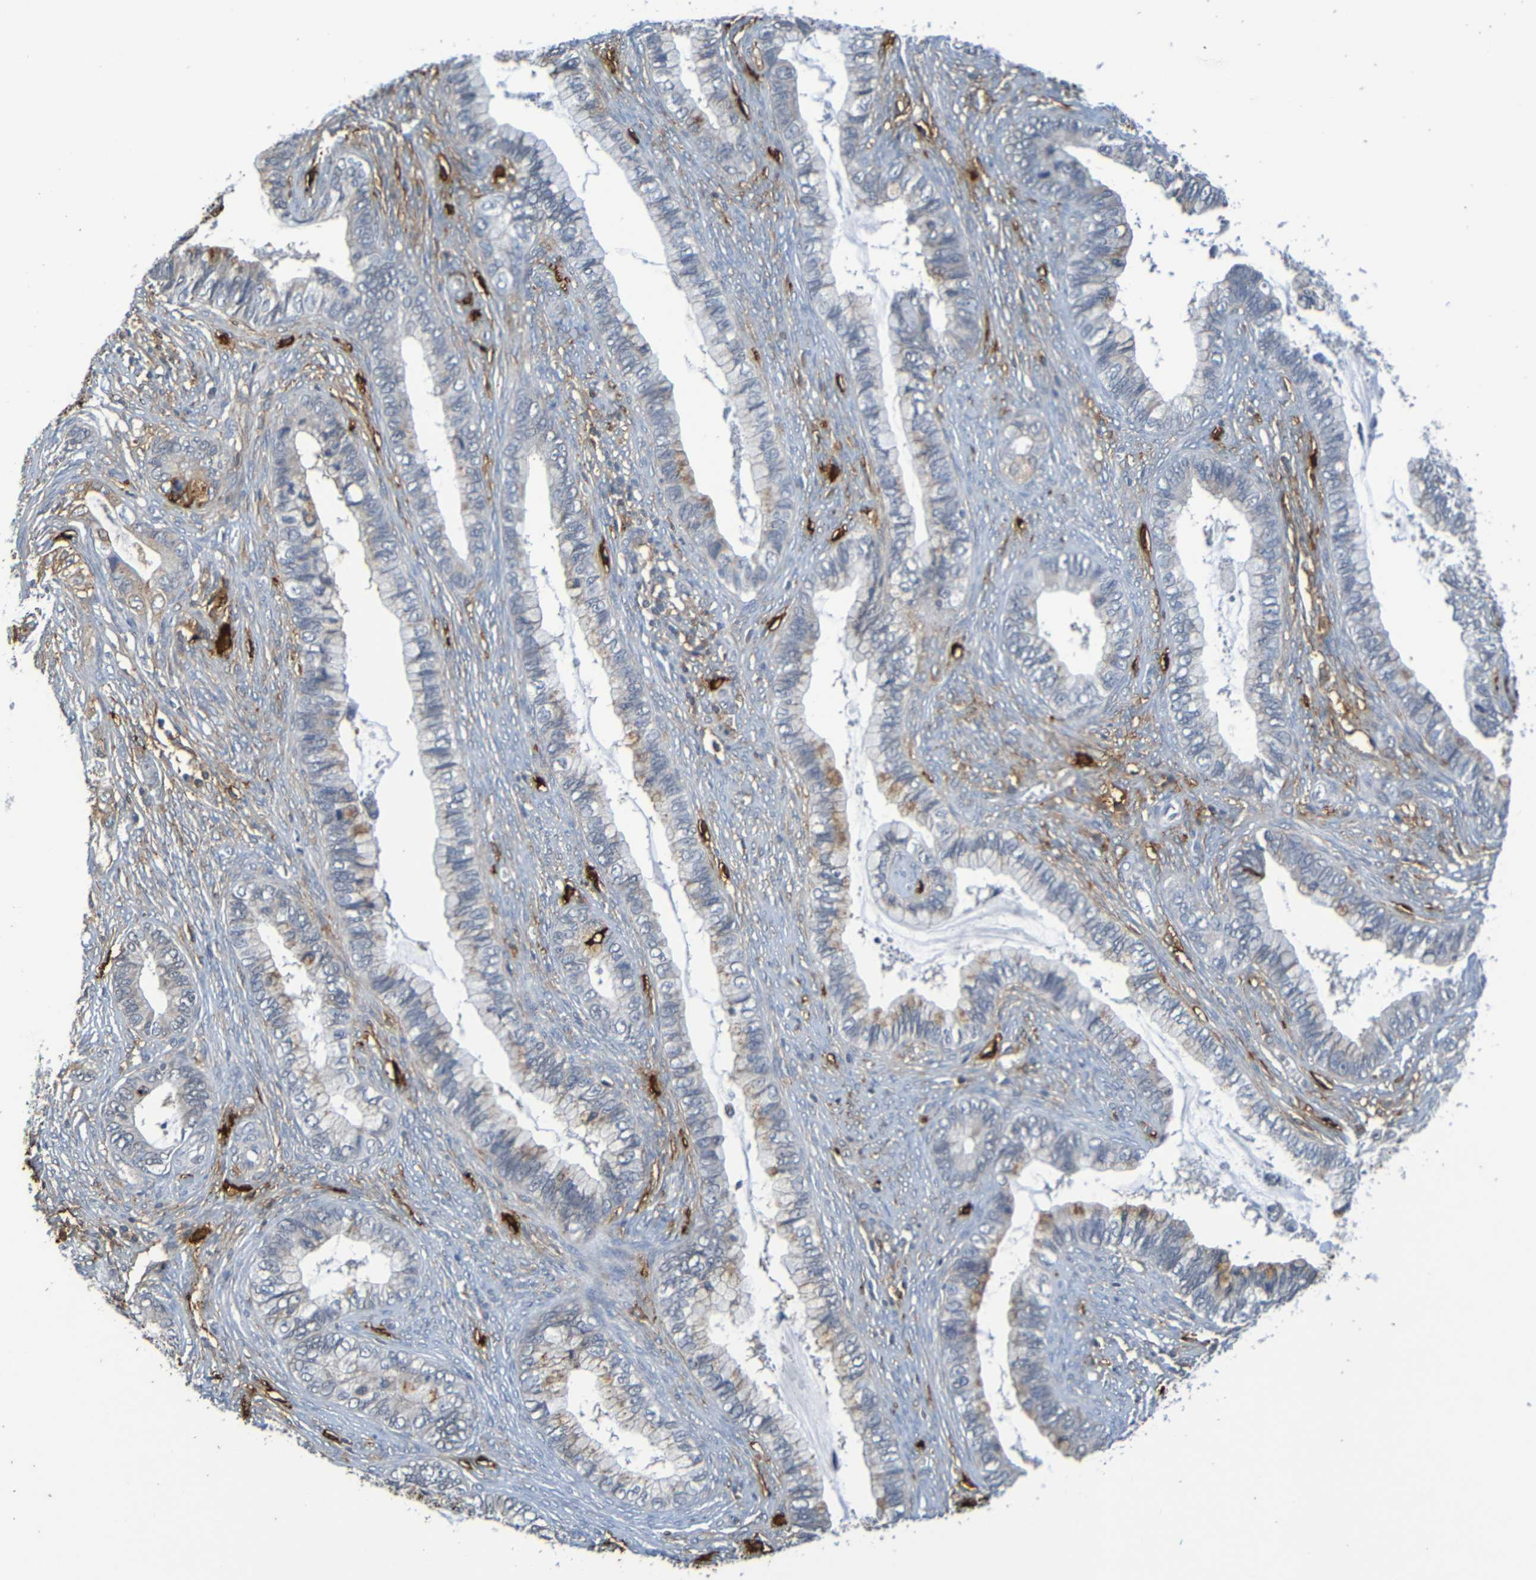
{"staining": {"intensity": "weak", "quantity": "<25%", "location": "cytoplasmic/membranous"}, "tissue": "cervical cancer", "cell_type": "Tumor cells", "image_type": "cancer", "snomed": [{"axis": "morphology", "description": "Adenocarcinoma, NOS"}, {"axis": "topography", "description": "Cervix"}], "caption": "Tumor cells show no significant positivity in adenocarcinoma (cervical).", "gene": "C3AR1", "patient": {"sex": "female", "age": 44}}